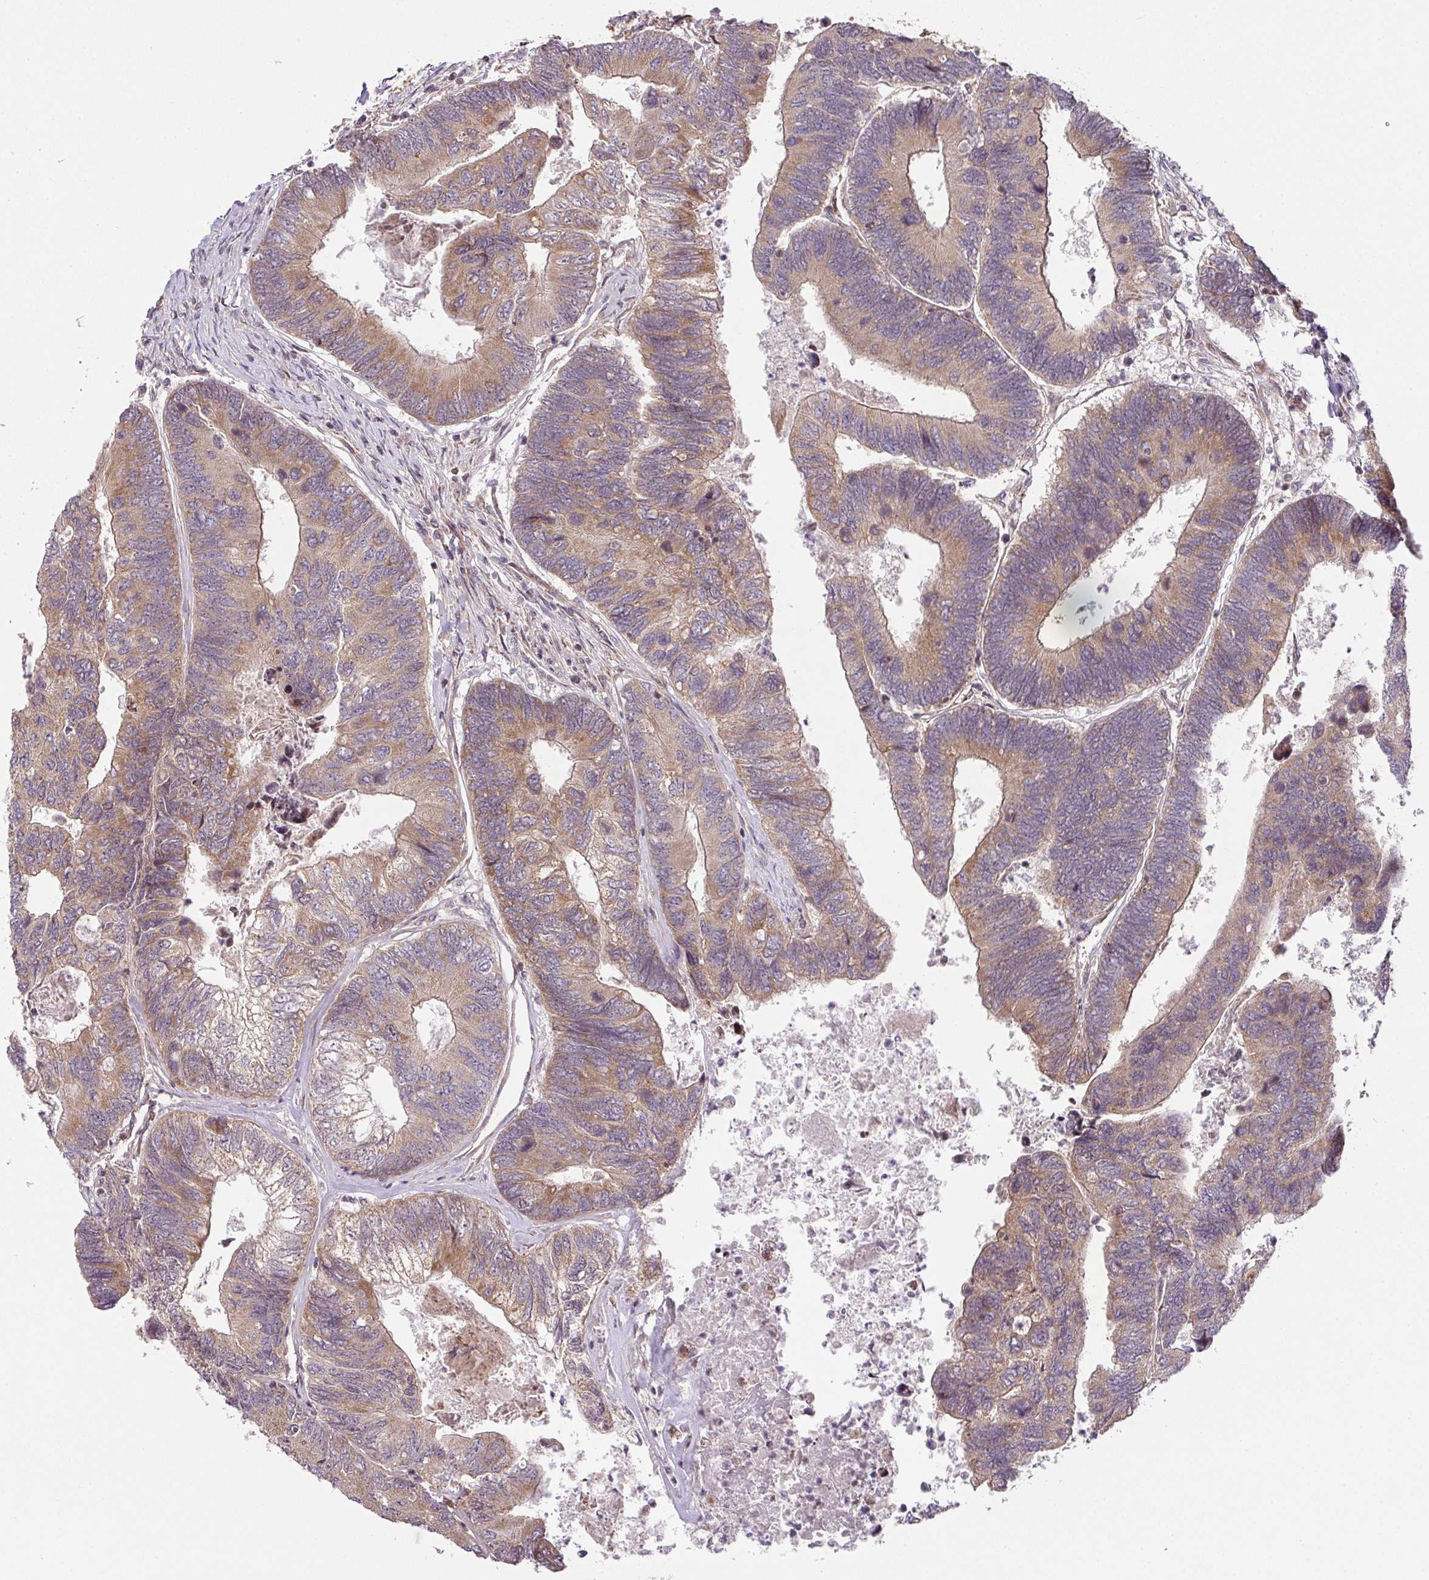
{"staining": {"intensity": "moderate", "quantity": ">75%", "location": "cytoplasmic/membranous"}, "tissue": "colorectal cancer", "cell_type": "Tumor cells", "image_type": "cancer", "snomed": [{"axis": "morphology", "description": "Adenocarcinoma, NOS"}, {"axis": "topography", "description": "Colon"}], "caption": "Moderate cytoplasmic/membranous staining for a protein is appreciated in approximately >75% of tumor cells of colorectal cancer (adenocarcinoma) using immunohistochemistry (IHC).", "gene": "PLK1", "patient": {"sex": "female", "age": 67}}